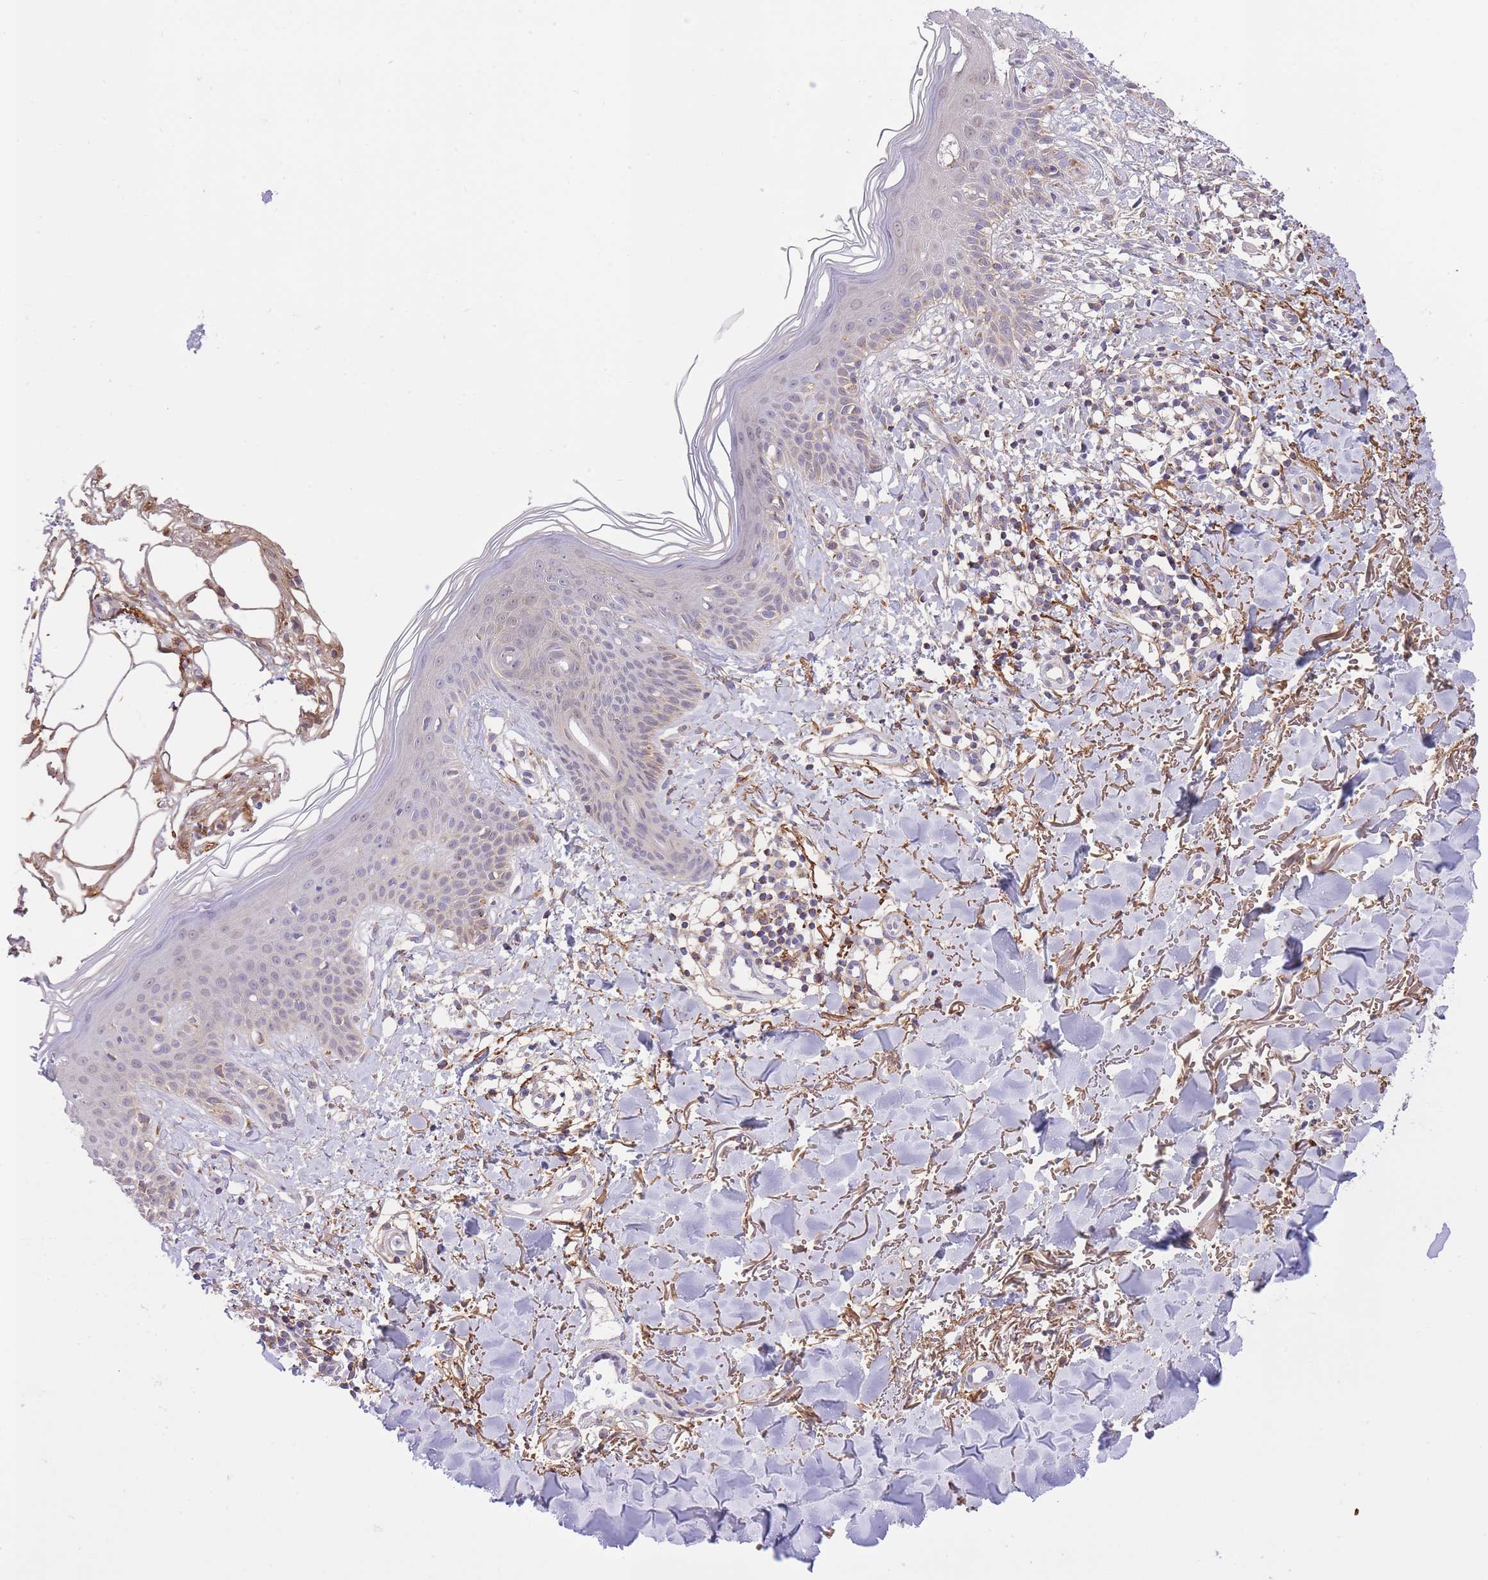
{"staining": {"intensity": "weak", "quantity": "<25%", "location": "cytoplasmic/membranous"}, "tissue": "skin cancer", "cell_type": "Tumor cells", "image_type": "cancer", "snomed": [{"axis": "morphology", "description": "Basal cell carcinoma"}, {"axis": "topography", "description": "Skin"}], "caption": "Immunohistochemical staining of skin cancer (basal cell carcinoma) shows no significant expression in tumor cells. (Immunohistochemistry, brightfield microscopy, high magnification).", "gene": "ST3GAL3", "patient": {"sex": "male", "age": 78}}